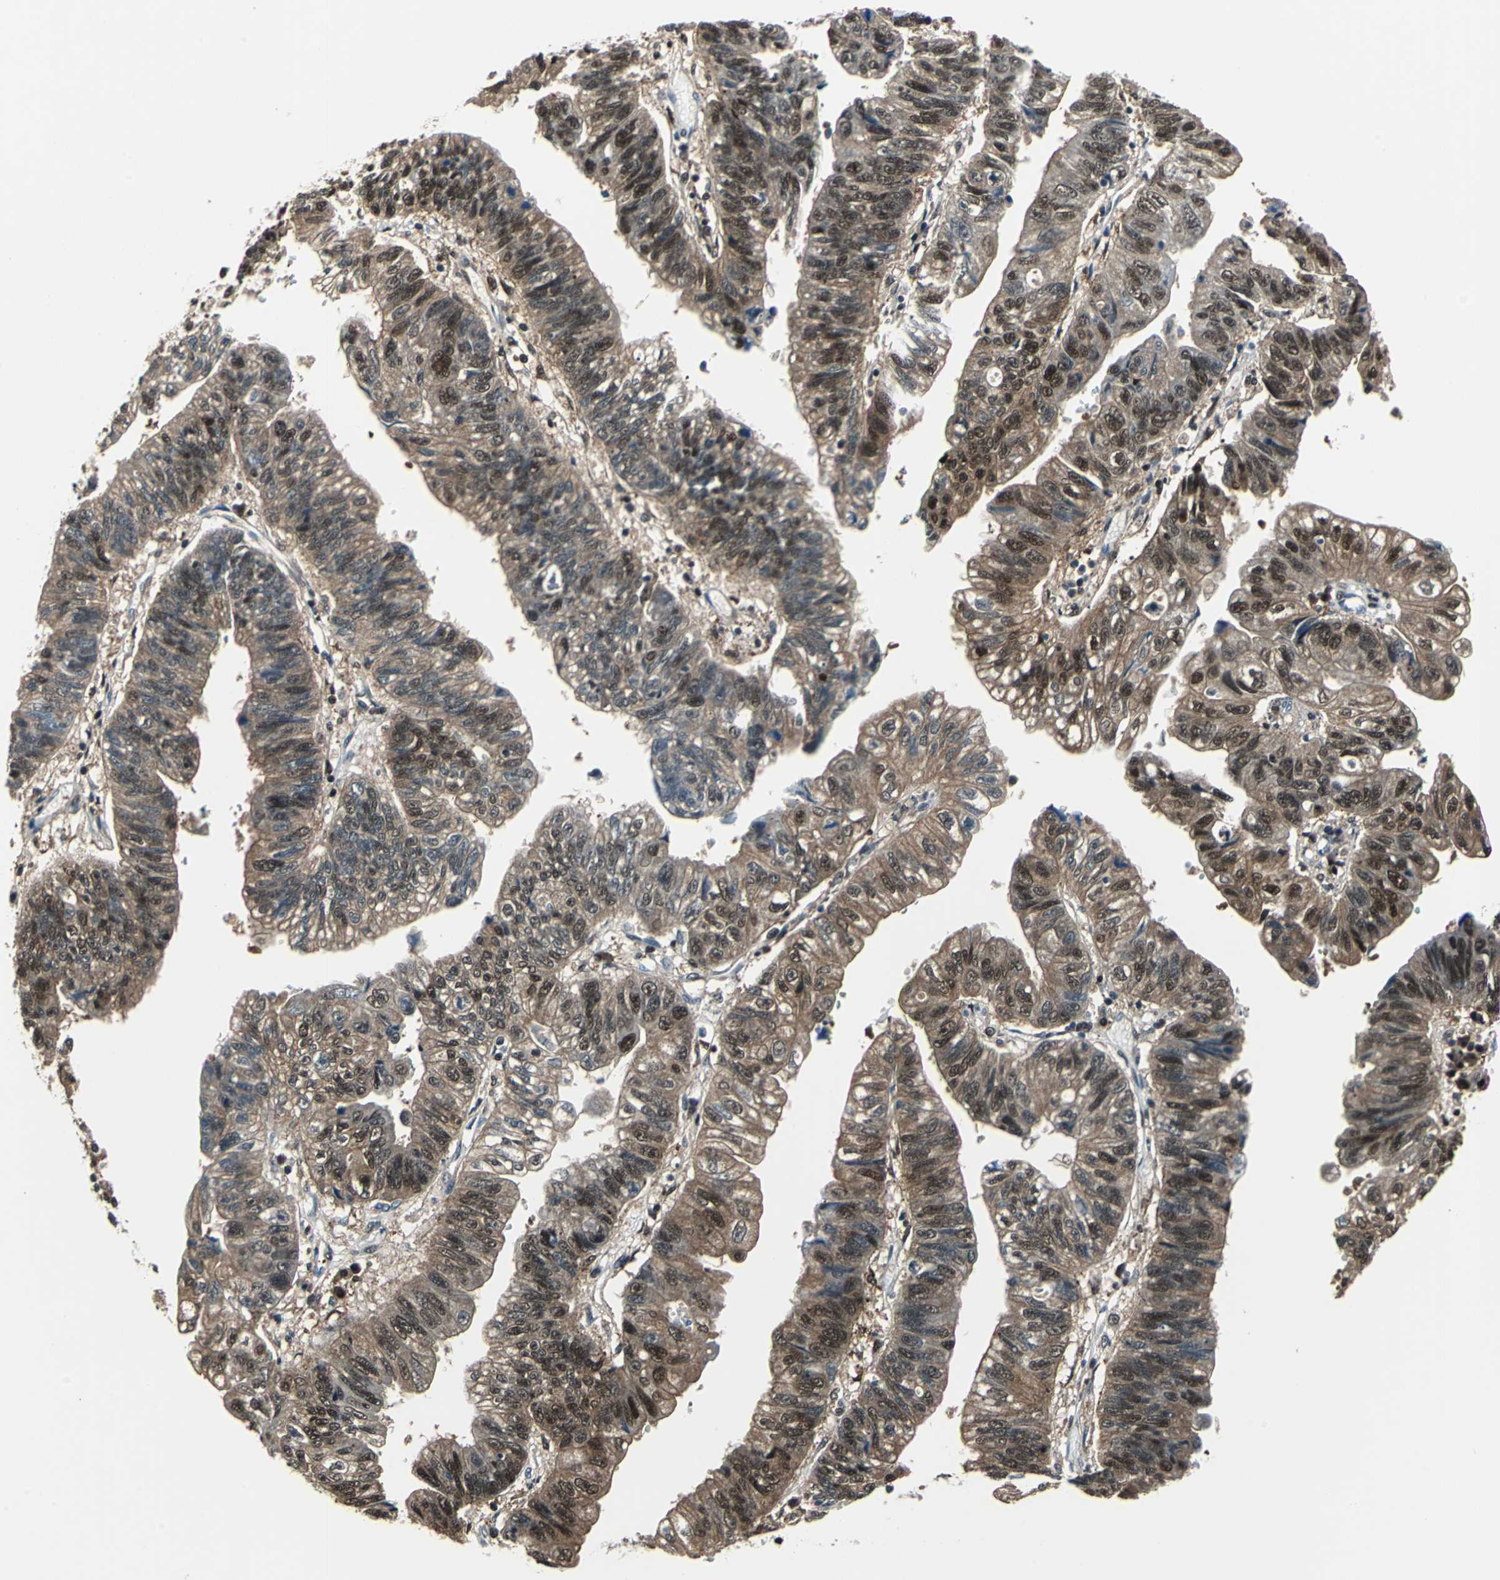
{"staining": {"intensity": "strong", "quantity": ">75%", "location": "cytoplasmic/membranous,nuclear"}, "tissue": "stomach cancer", "cell_type": "Tumor cells", "image_type": "cancer", "snomed": [{"axis": "morphology", "description": "Adenocarcinoma, NOS"}, {"axis": "topography", "description": "Stomach"}], "caption": "A brown stain highlights strong cytoplasmic/membranous and nuclear positivity of a protein in human stomach cancer (adenocarcinoma) tumor cells.", "gene": "PSME1", "patient": {"sex": "male", "age": 59}}